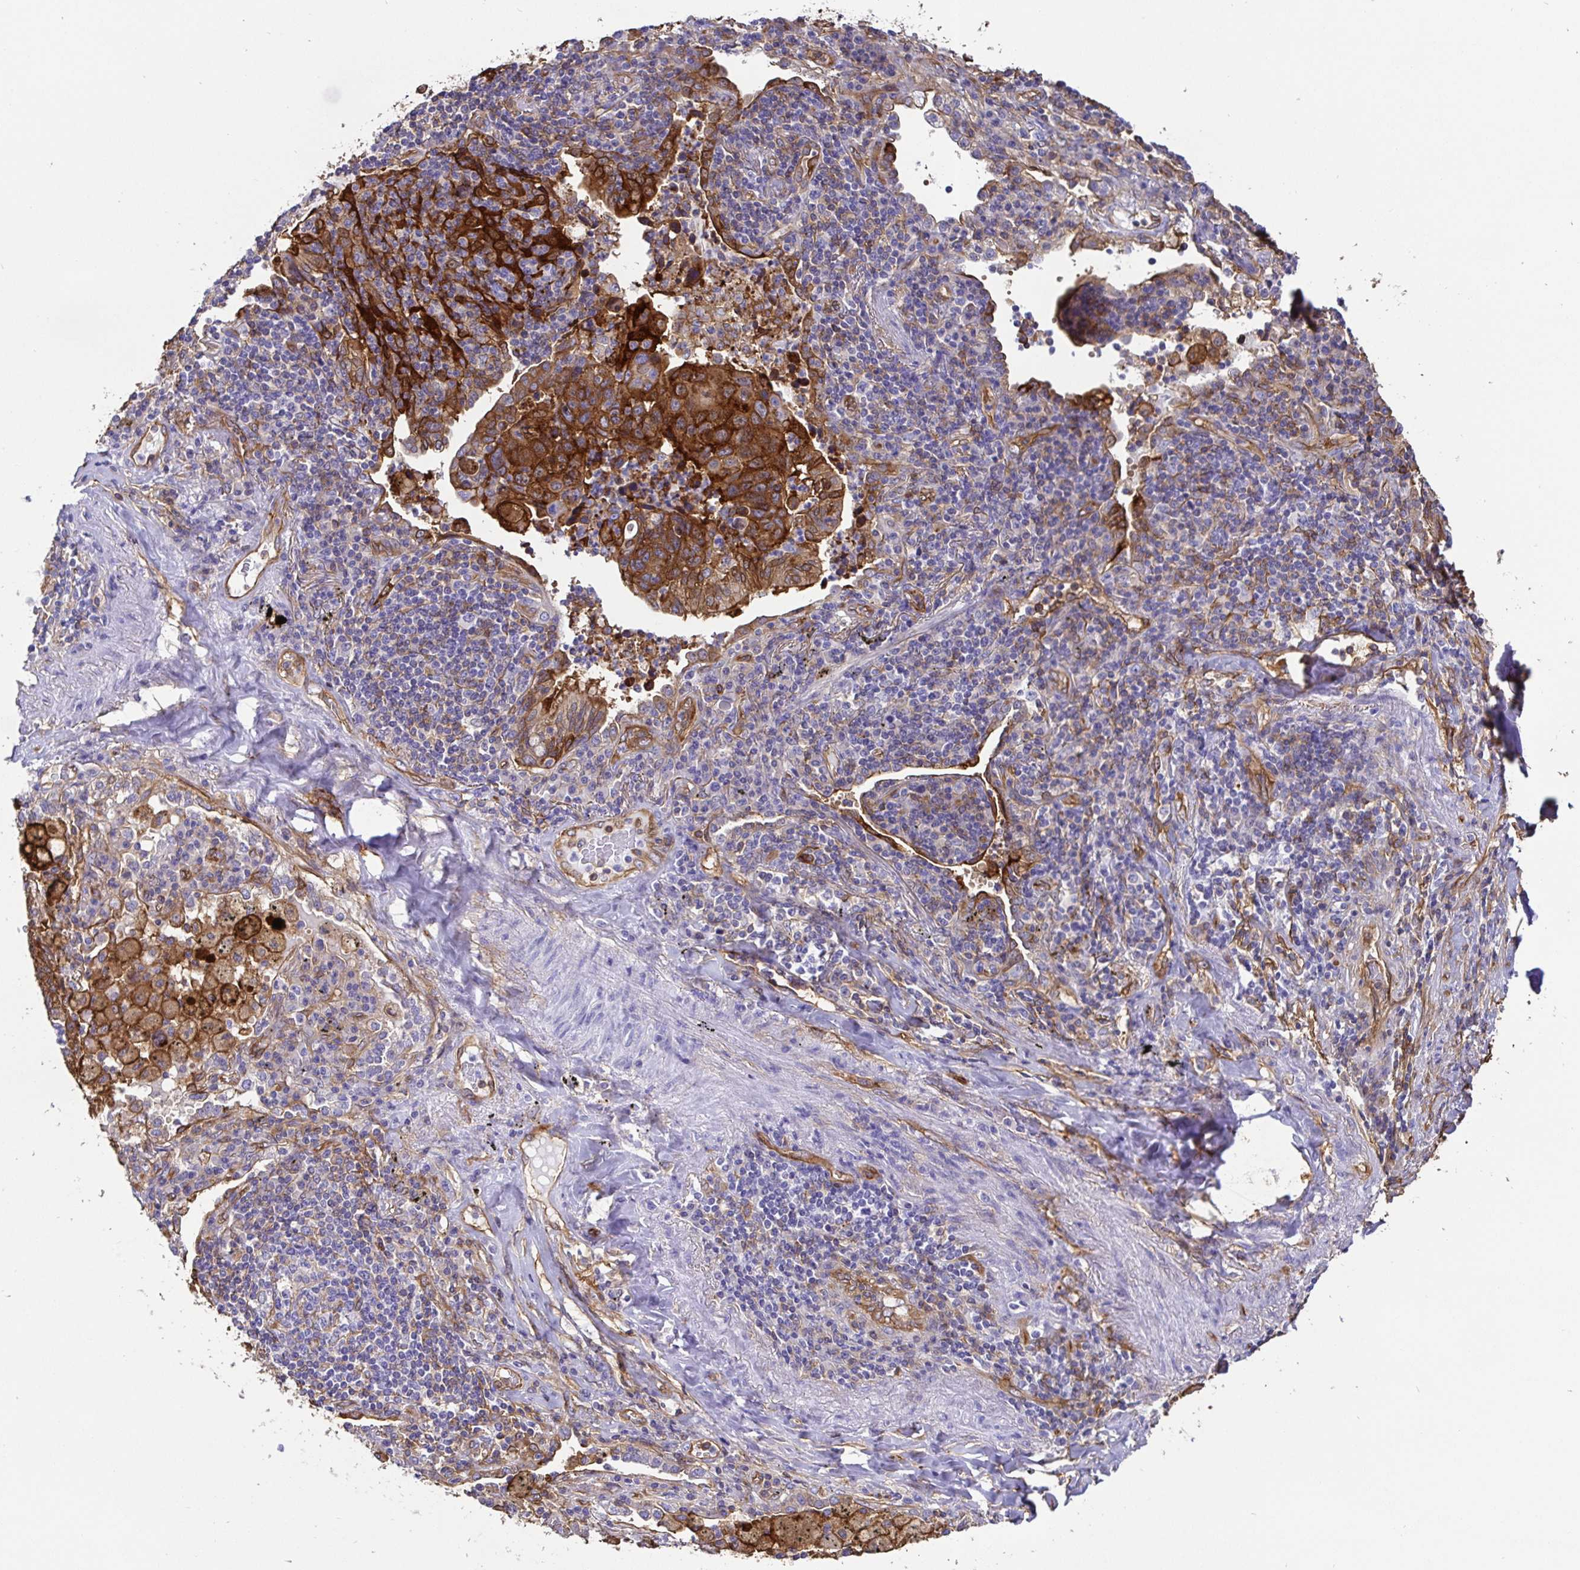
{"staining": {"intensity": "strong", "quantity": ">75%", "location": "cytoplasmic/membranous"}, "tissue": "lung cancer", "cell_type": "Tumor cells", "image_type": "cancer", "snomed": [{"axis": "morphology", "description": "Squamous cell carcinoma, NOS"}, {"axis": "topography", "description": "Lymph node"}, {"axis": "topography", "description": "Lung"}], "caption": "IHC photomicrograph of human squamous cell carcinoma (lung) stained for a protein (brown), which shows high levels of strong cytoplasmic/membranous expression in approximately >75% of tumor cells.", "gene": "ANXA2", "patient": {"sex": "male", "age": 61}}